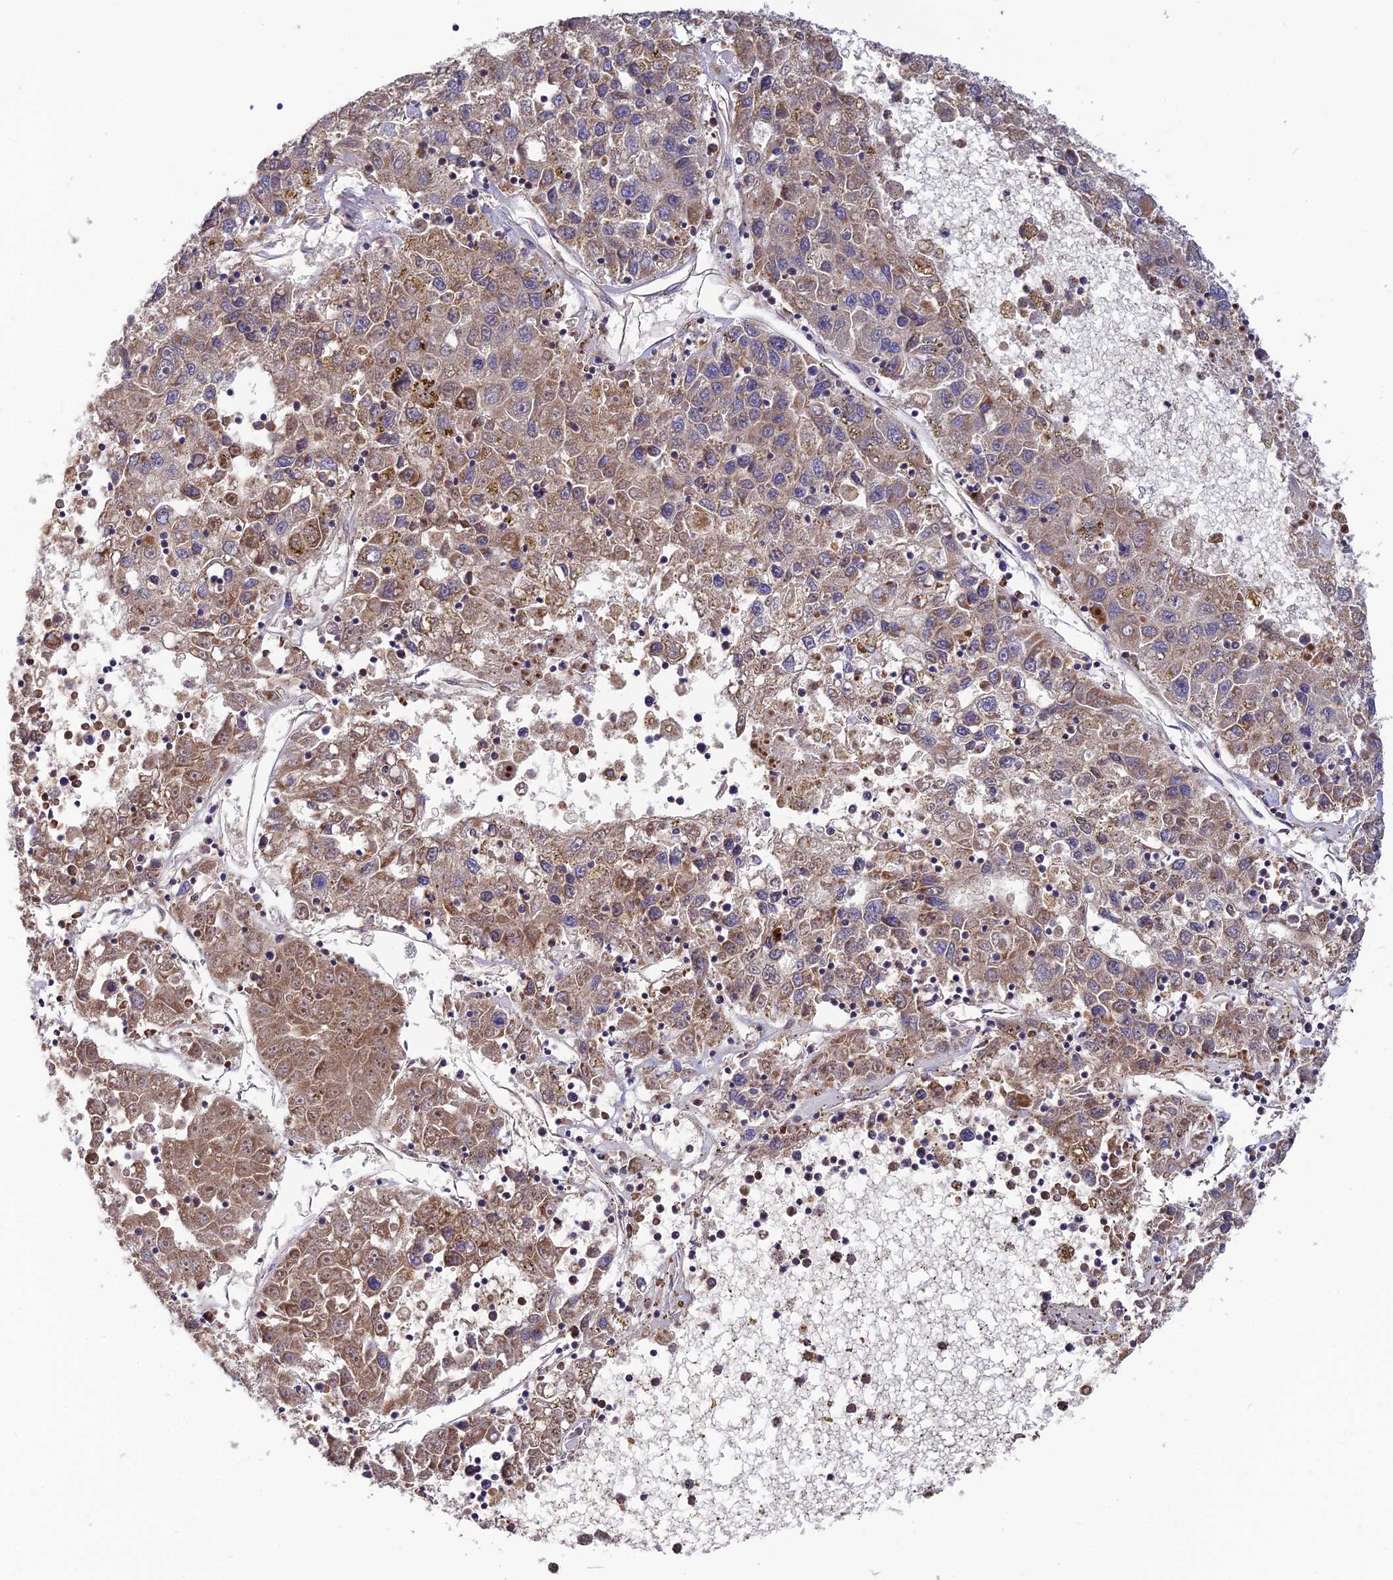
{"staining": {"intensity": "moderate", "quantity": ">75%", "location": "cytoplasmic/membranous"}, "tissue": "liver cancer", "cell_type": "Tumor cells", "image_type": "cancer", "snomed": [{"axis": "morphology", "description": "Carcinoma, Hepatocellular, NOS"}, {"axis": "topography", "description": "Liver"}], "caption": "Moderate cytoplasmic/membranous staining is present in about >75% of tumor cells in hepatocellular carcinoma (liver).", "gene": "PODNL1", "patient": {"sex": "male", "age": 49}}